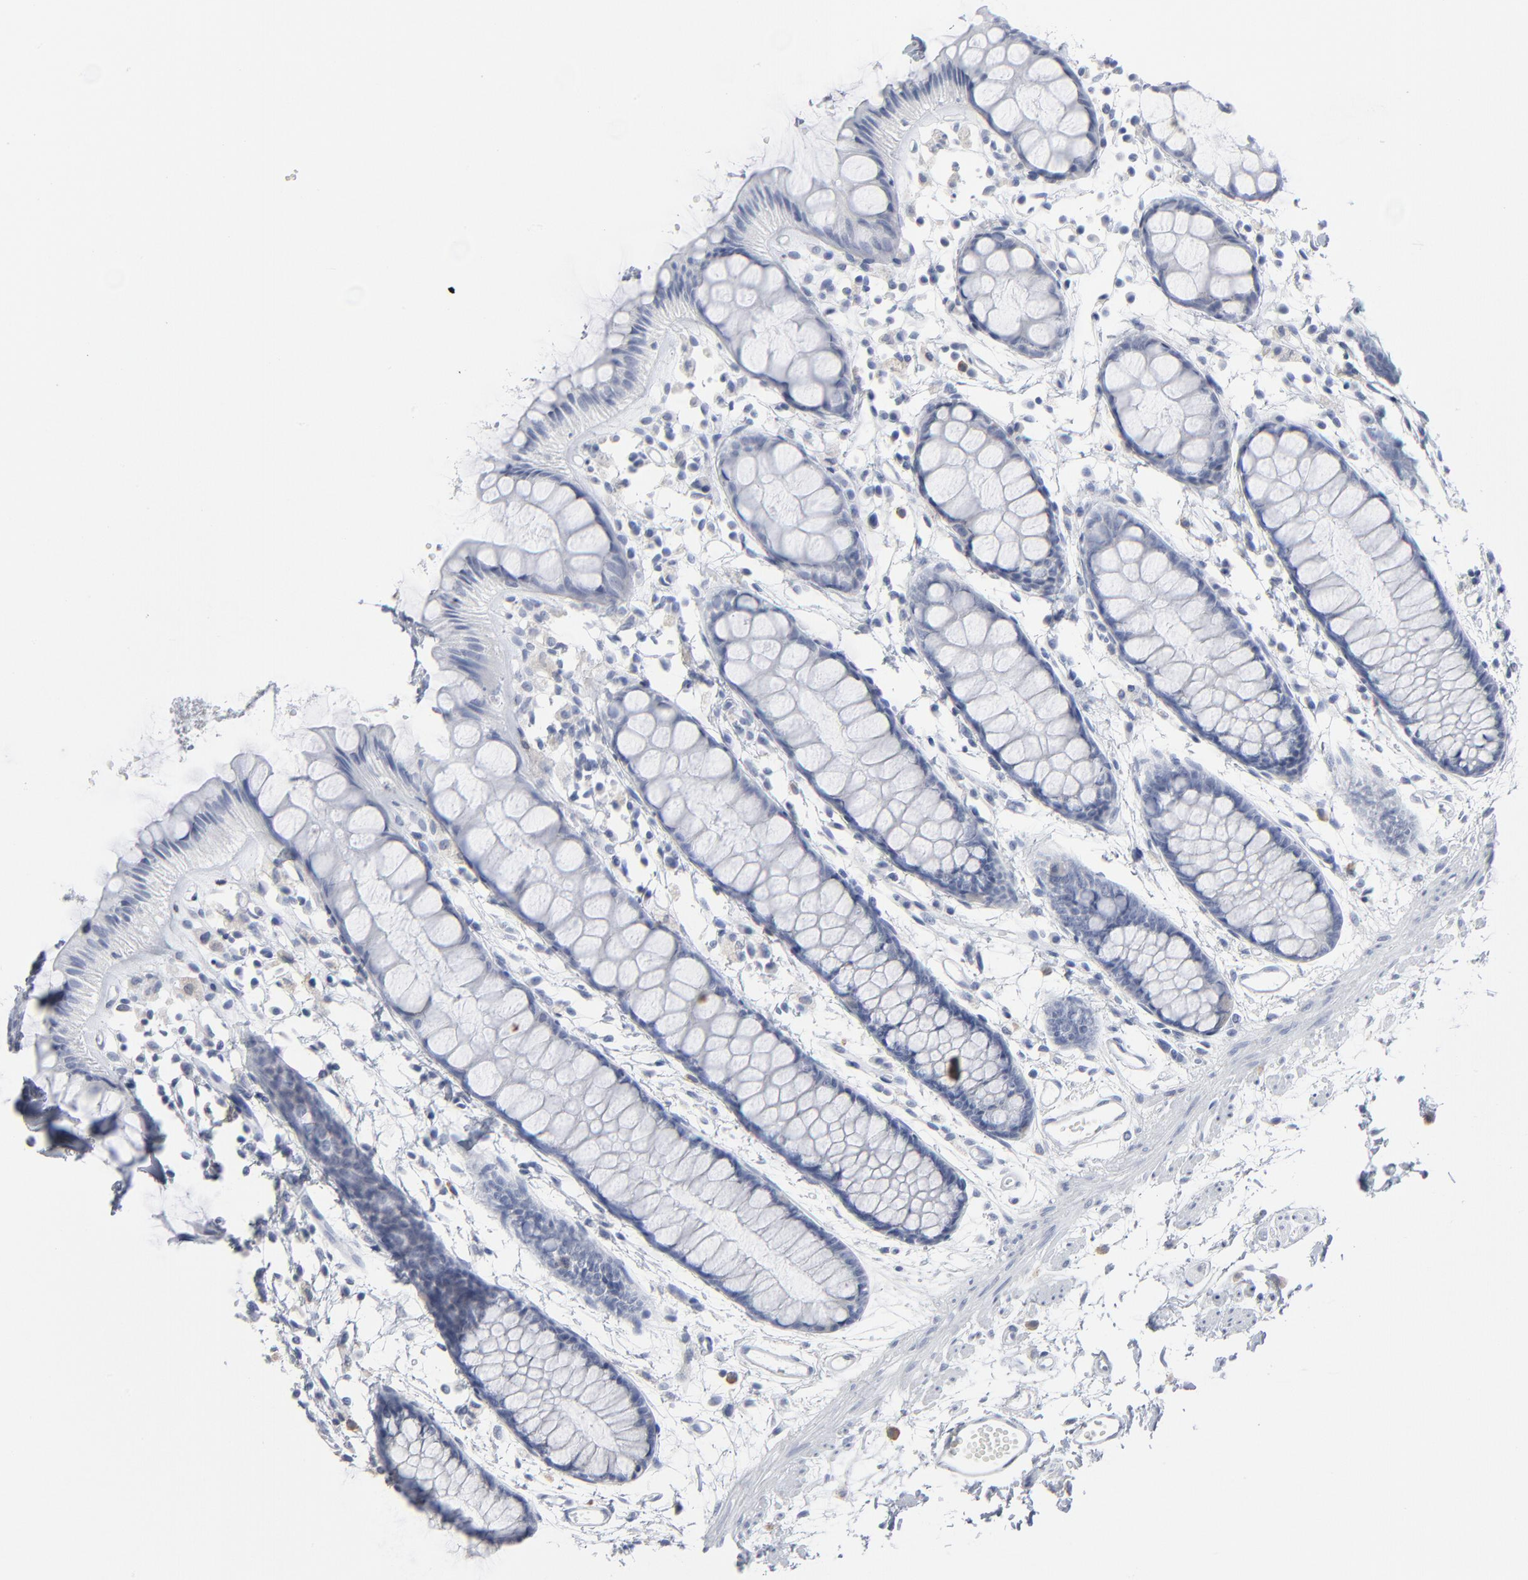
{"staining": {"intensity": "negative", "quantity": "none", "location": "none"}, "tissue": "rectum", "cell_type": "Glandular cells", "image_type": "normal", "snomed": [{"axis": "morphology", "description": "Normal tissue, NOS"}, {"axis": "topography", "description": "Rectum"}], "caption": "DAB immunohistochemical staining of benign rectum demonstrates no significant expression in glandular cells.", "gene": "PAGE1", "patient": {"sex": "female", "age": 66}}